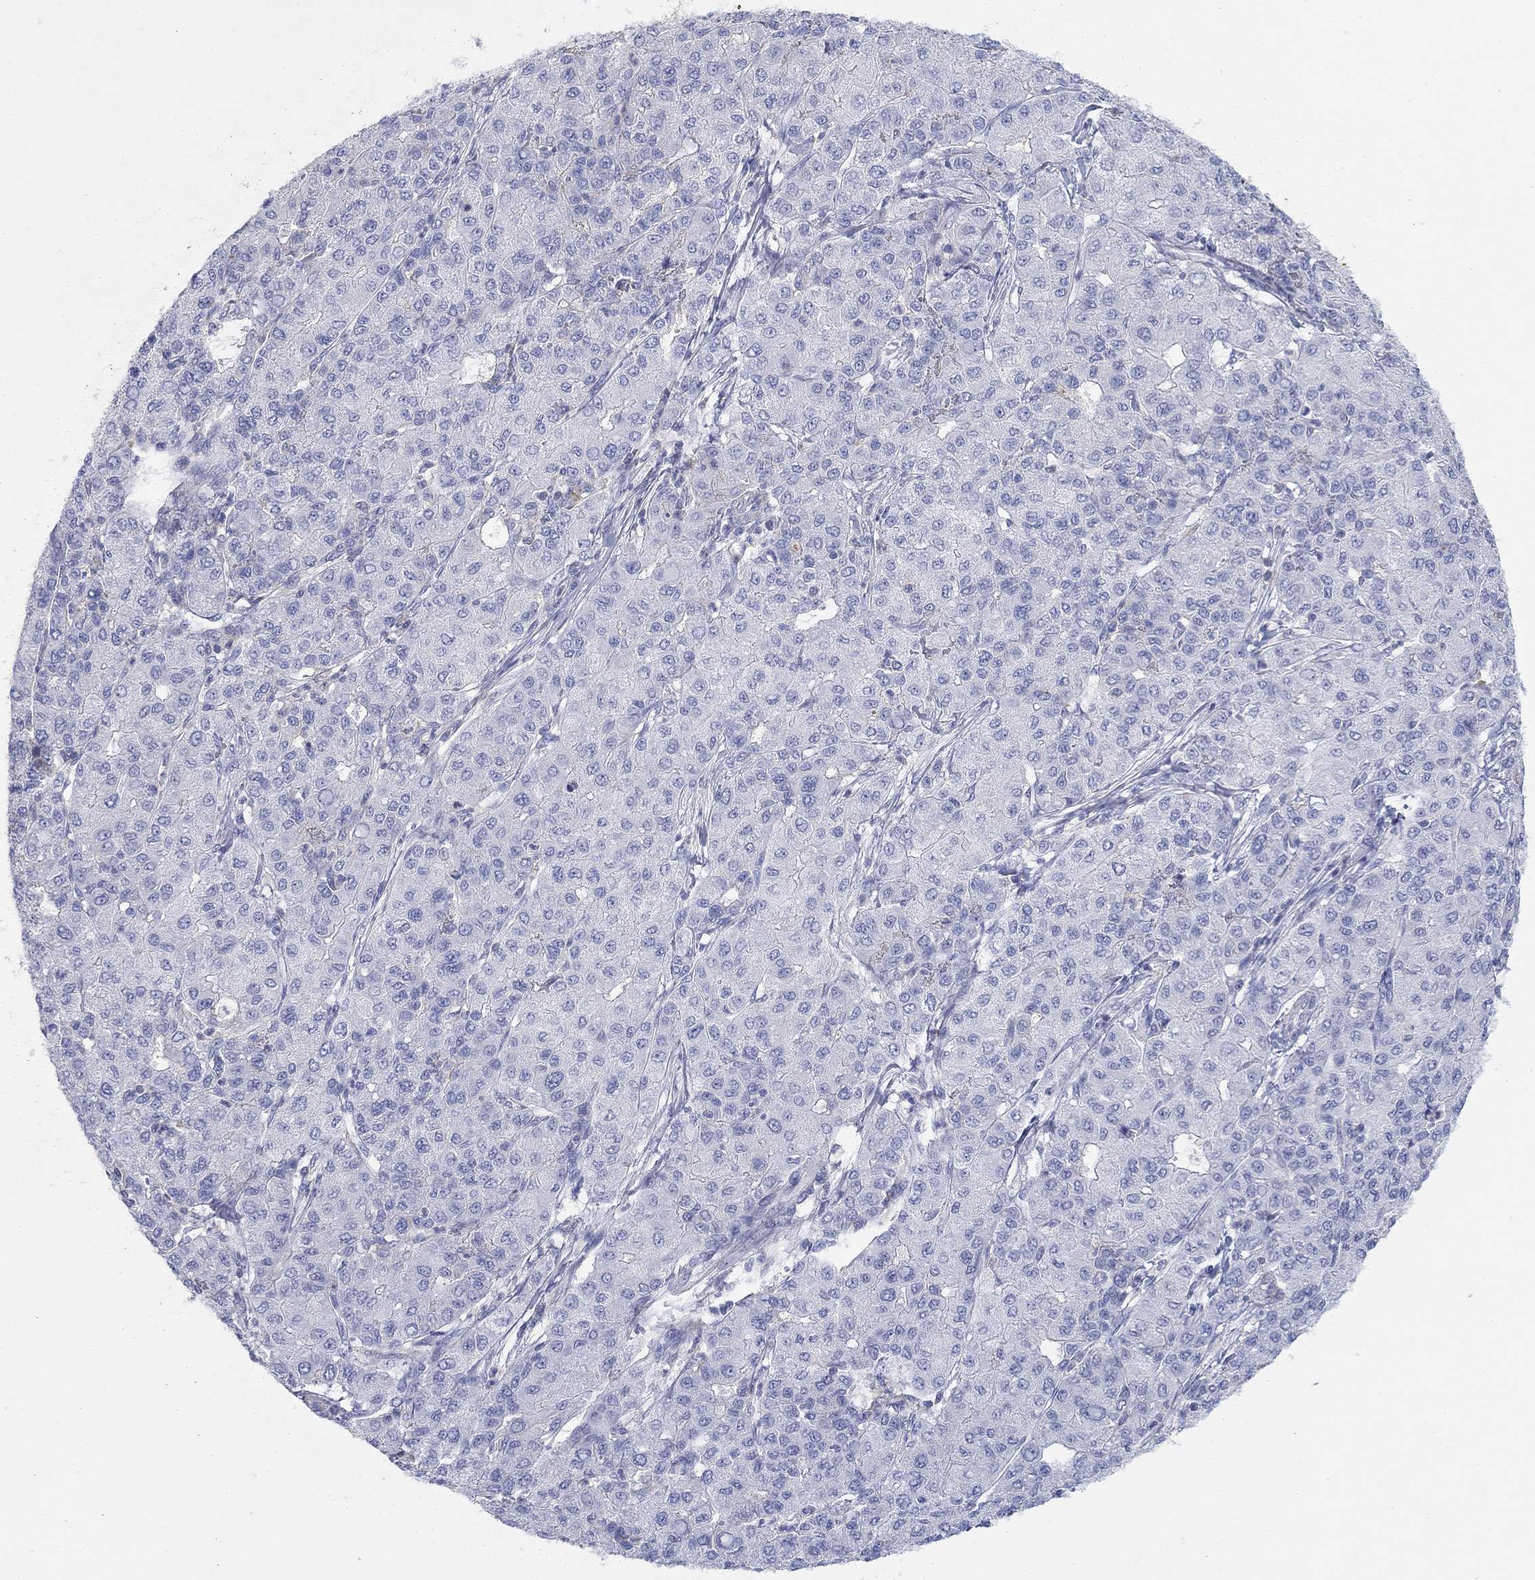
{"staining": {"intensity": "negative", "quantity": "none", "location": "none"}, "tissue": "liver cancer", "cell_type": "Tumor cells", "image_type": "cancer", "snomed": [{"axis": "morphology", "description": "Carcinoma, Hepatocellular, NOS"}, {"axis": "topography", "description": "Liver"}], "caption": "IHC photomicrograph of human liver cancer stained for a protein (brown), which exhibits no positivity in tumor cells.", "gene": "PPIL6", "patient": {"sex": "male", "age": 65}}